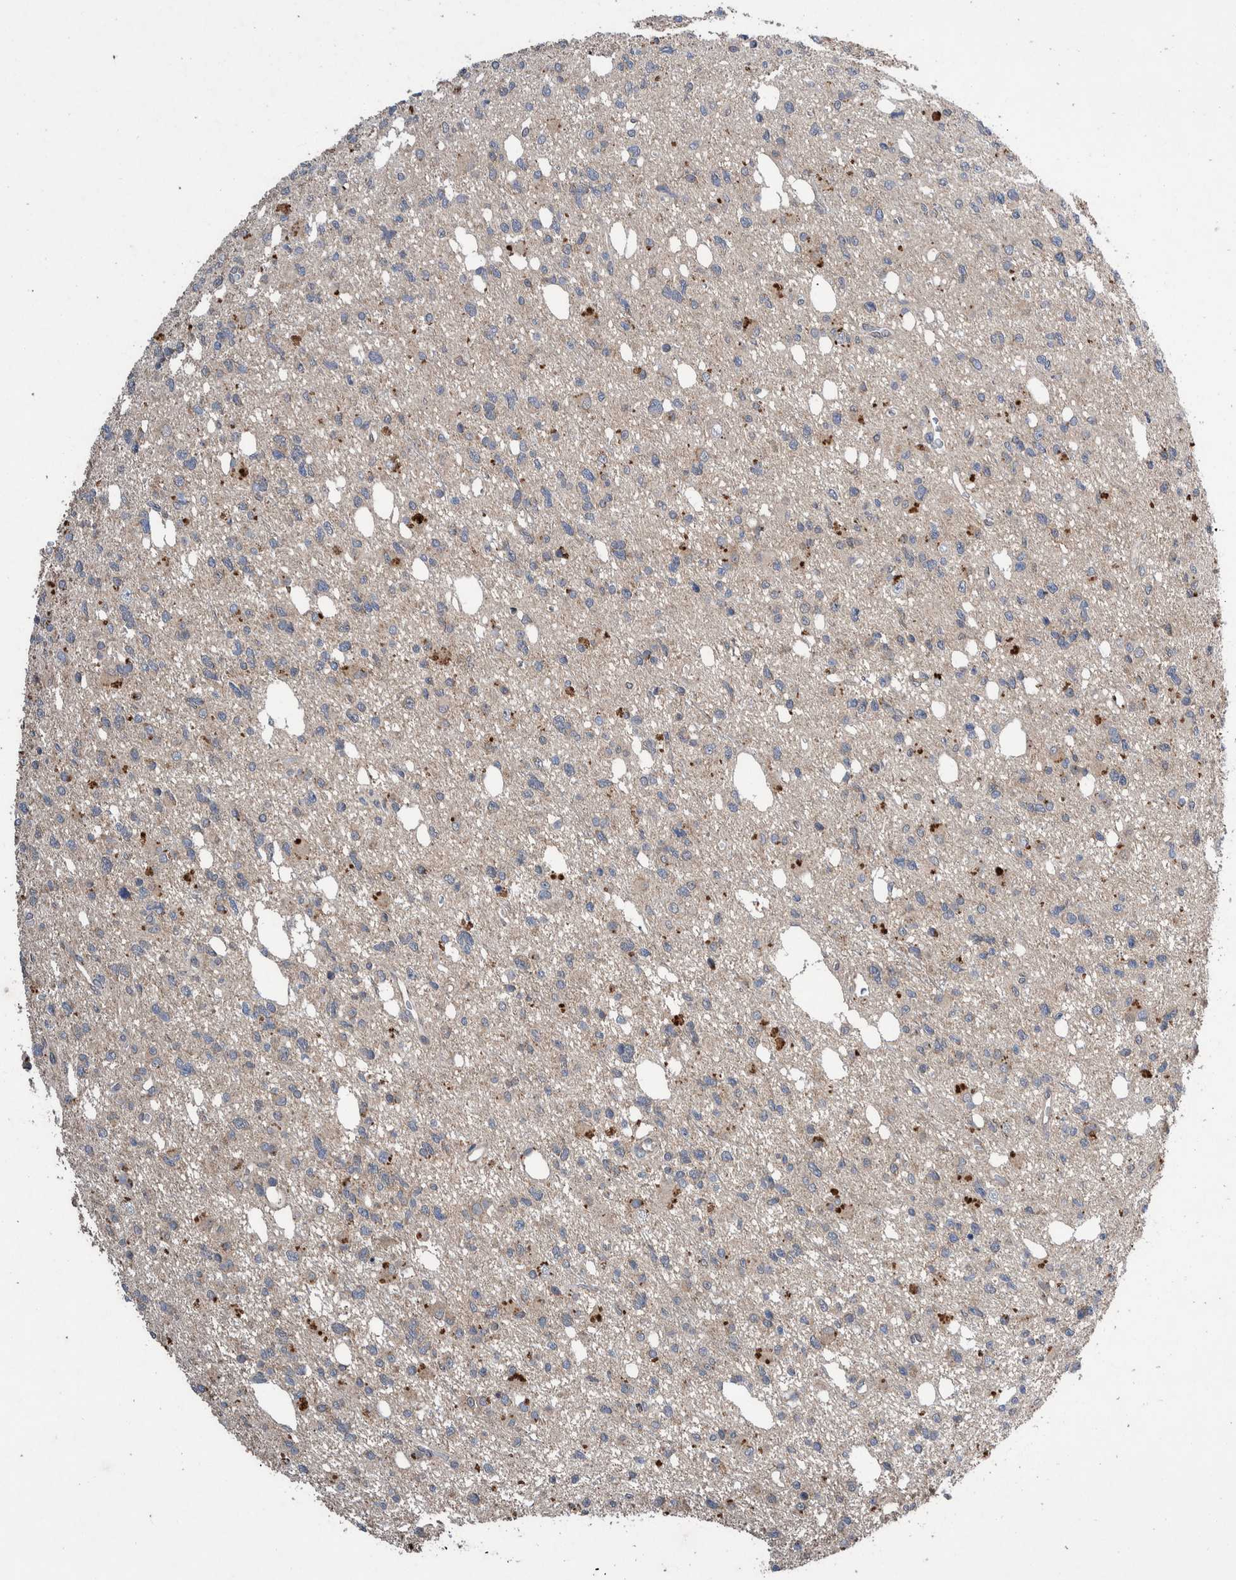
{"staining": {"intensity": "weak", "quantity": "<25%", "location": "cytoplasmic/membranous"}, "tissue": "glioma", "cell_type": "Tumor cells", "image_type": "cancer", "snomed": [{"axis": "morphology", "description": "Glioma, malignant, High grade"}, {"axis": "topography", "description": "Brain"}], "caption": "Human high-grade glioma (malignant) stained for a protein using immunohistochemistry (IHC) shows no expression in tumor cells.", "gene": "PLPBP", "patient": {"sex": "female", "age": 62}}